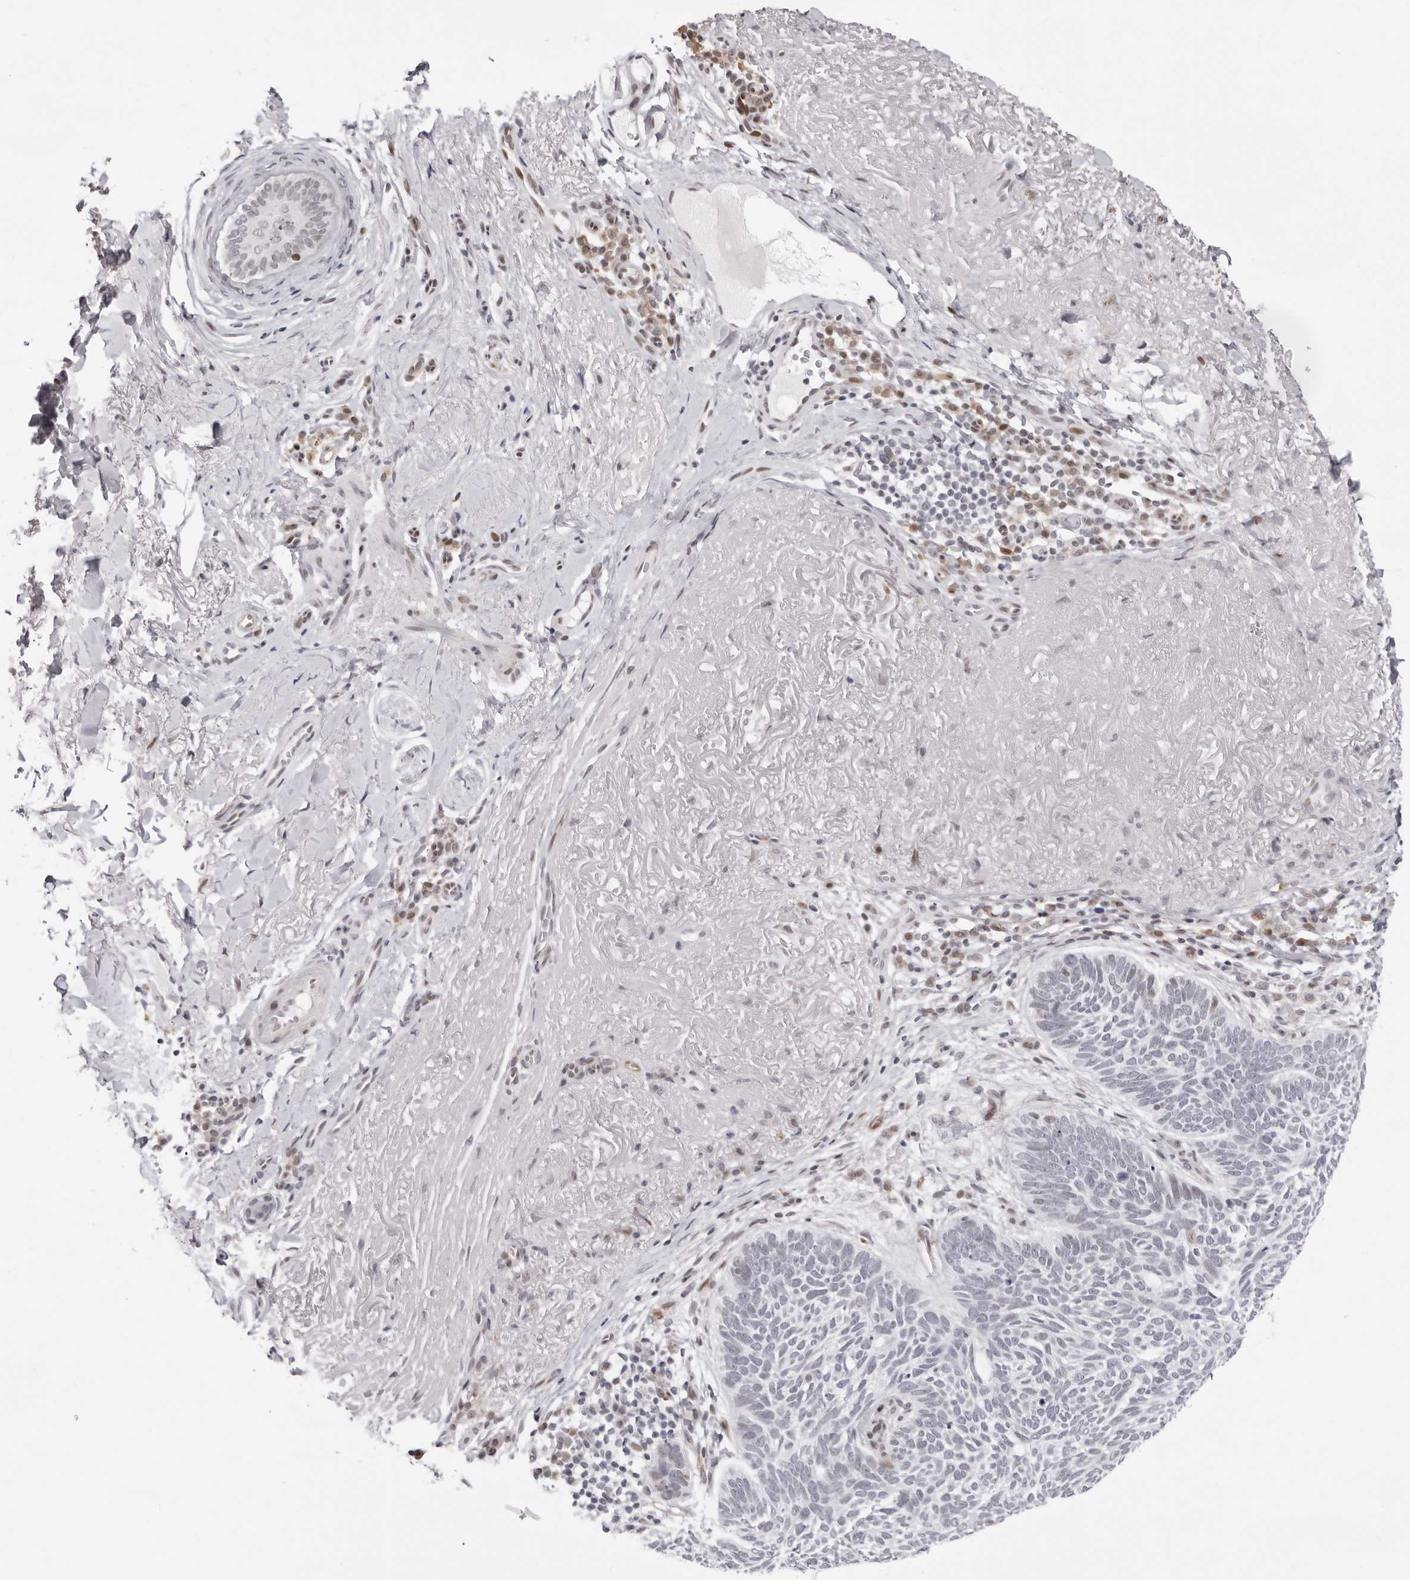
{"staining": {"intensity": "weak", "quantity": "<25%", "location": "nuclear"}, "tissue": "skin cancer", "cell_type": "Tumor cells", "image_type": "cancer", "snomed": [{"axis": "morphology", "description": "Basal cell carcinoma"}, {"axis": "topography", "description": "Skin"}], "caption": "Image shows no protein staining in tumor cells of skin cancer (basal cell carcinoma) tissue.", "gene": "NTPCR", "patient": {"sex": "female", "age": 85}}